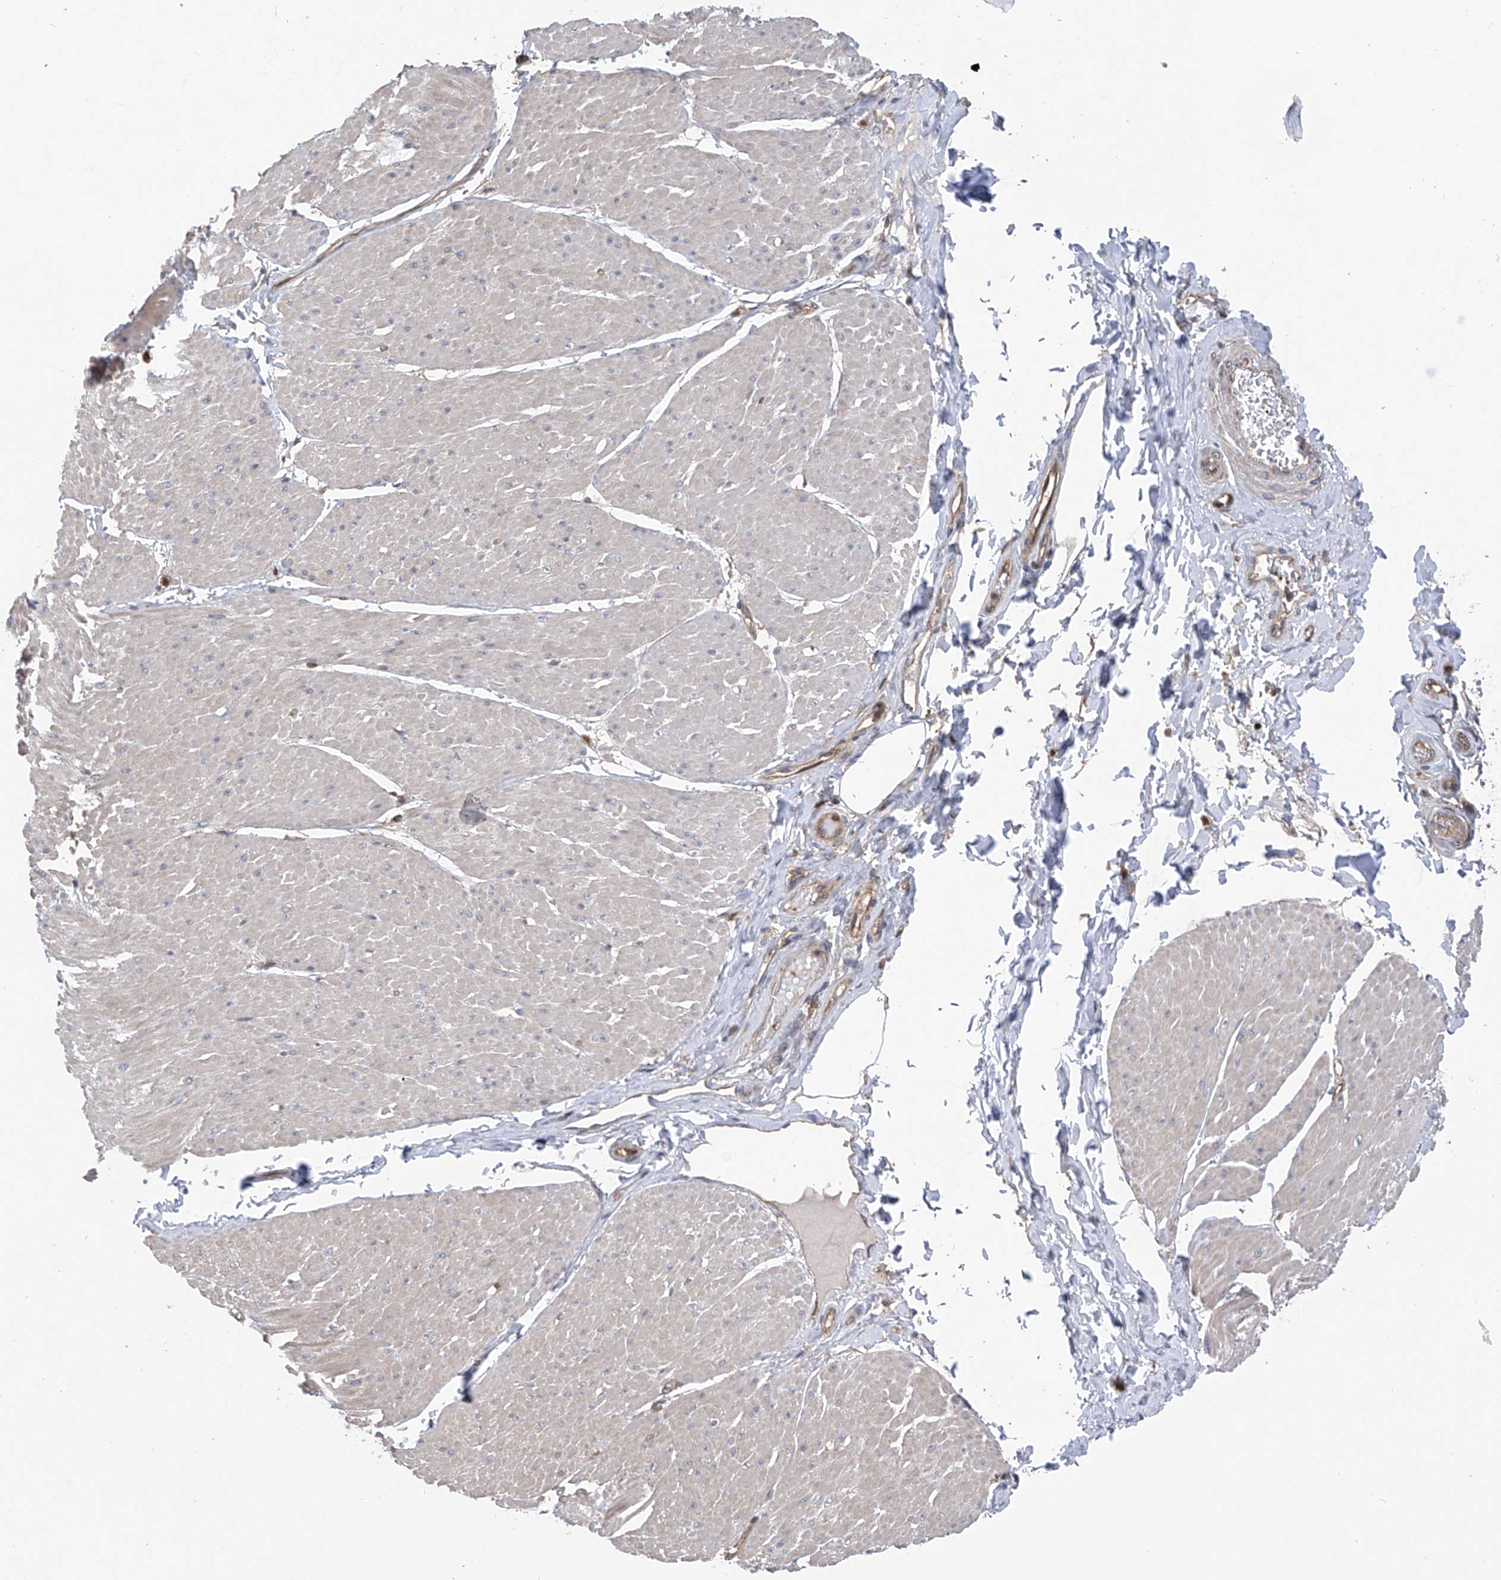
{"staining": {"intensity": "negative", "quantity": "none", "location": "none"}, "tissue": "smooth muscle", "cell_type": "Smooth muscle cells", "image_type": "normal", "snomed": [{"axis": "morphology", "description": "Urothelial carcinoma, High grade"}, {"axis": "topography", "description": "Urinary bladder"}], "caption": "Immunohistochemistry photomicrograph of unremarkable smooth muscle stained for a protein (brown), which reveals no positivity in smooth muscle cells.", "gene": "DNAJC9", "patient": {"sex": "male", "age": 46}}